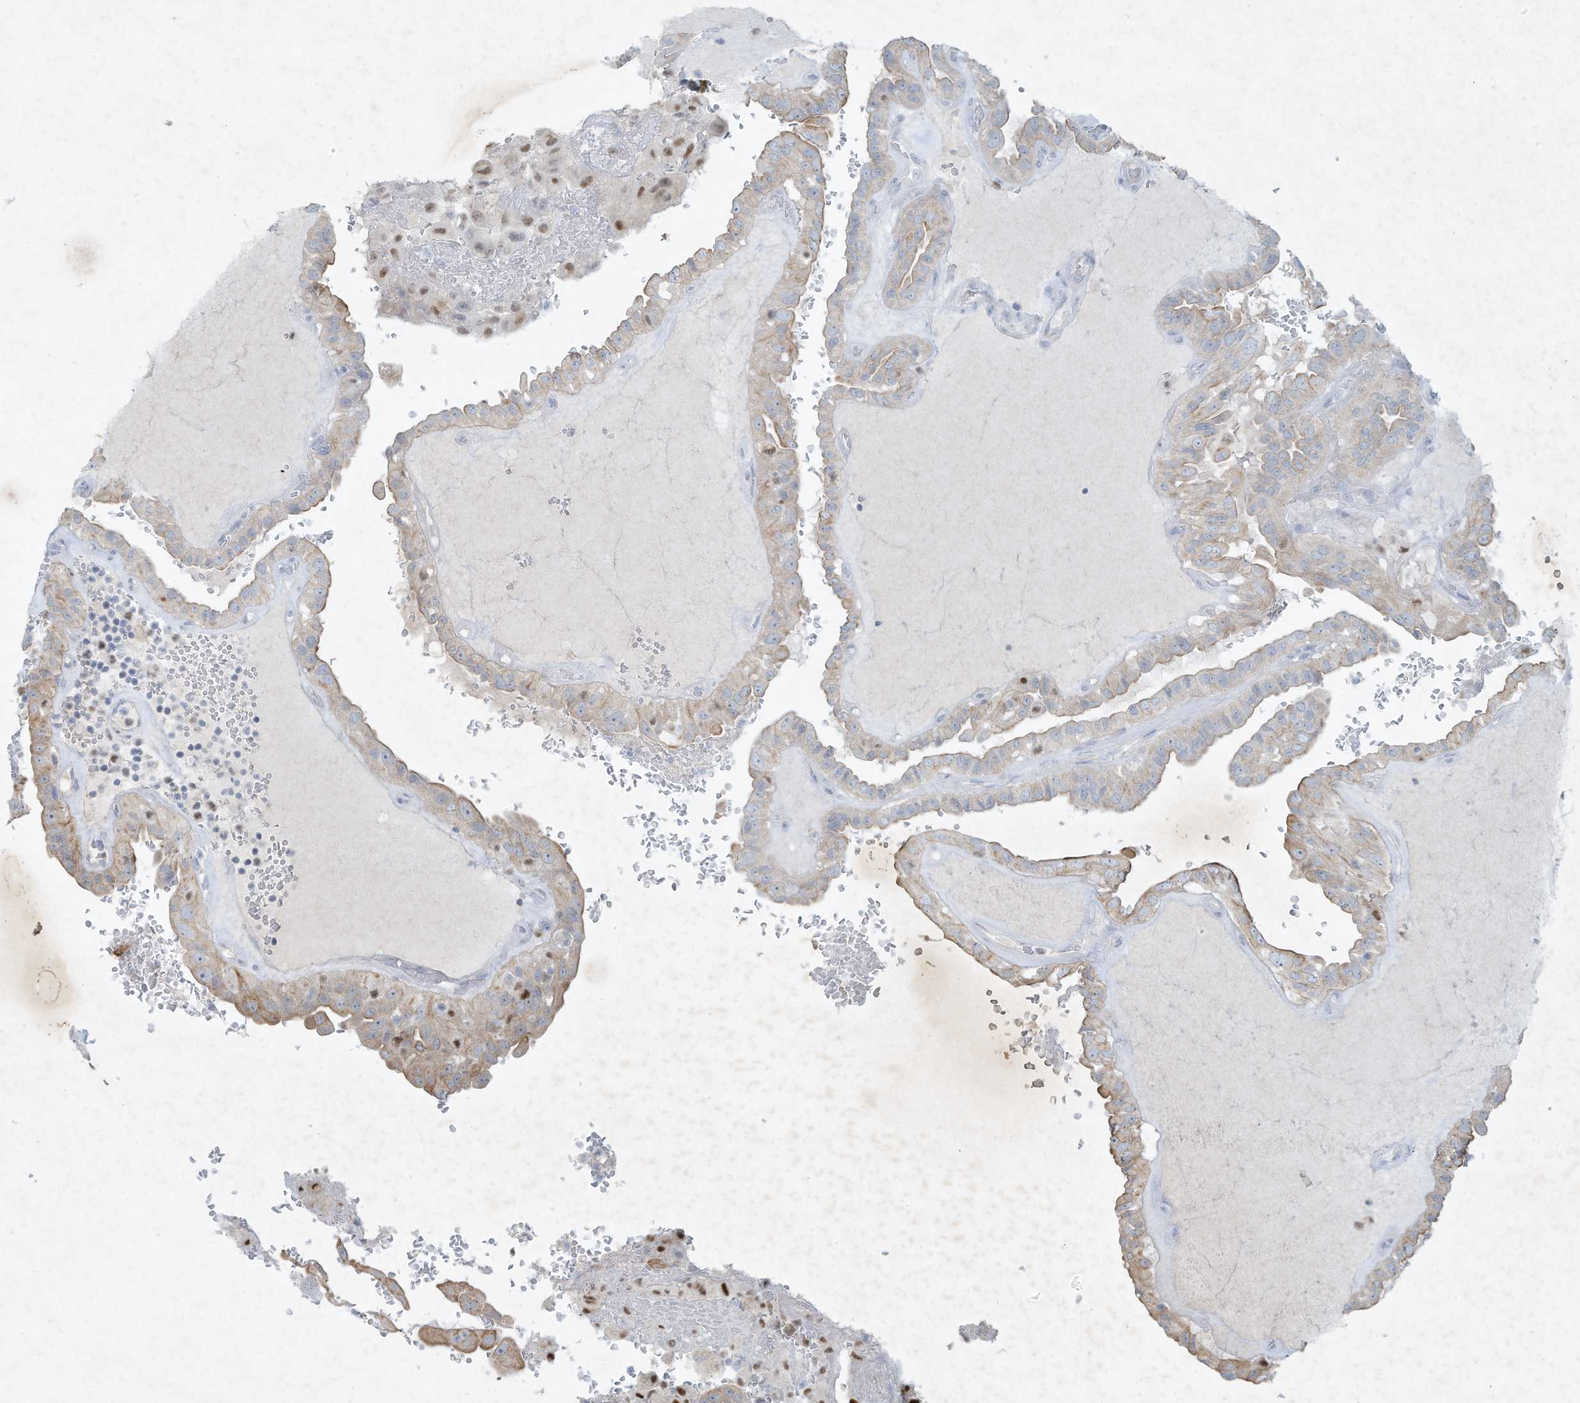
{"staining": {"intensity": "weak", "quantity": "25%-75%", "location": "cytoplasmic/membranous"}, "tissue": "thyroid cancer", "cell_type": "Tumor cells", "image_type": "cancer", "snomed": [{"axis": "morphology", "description": "Papillary adenocarcinoma, NOS"}, {"axis": "topography", "description": "Thyroid gland"}], "caption": "Immunohistochemistry micrograph of human thyroid cancer (papillary adenocarcinoma) stained for a protein (brown), which reveals low levels of weak cytoplasmic/membranous expression in about 25%-75% of tumor cells.", "gene": "TUBE1", "patient": {"sex": "male", "age": 77}}